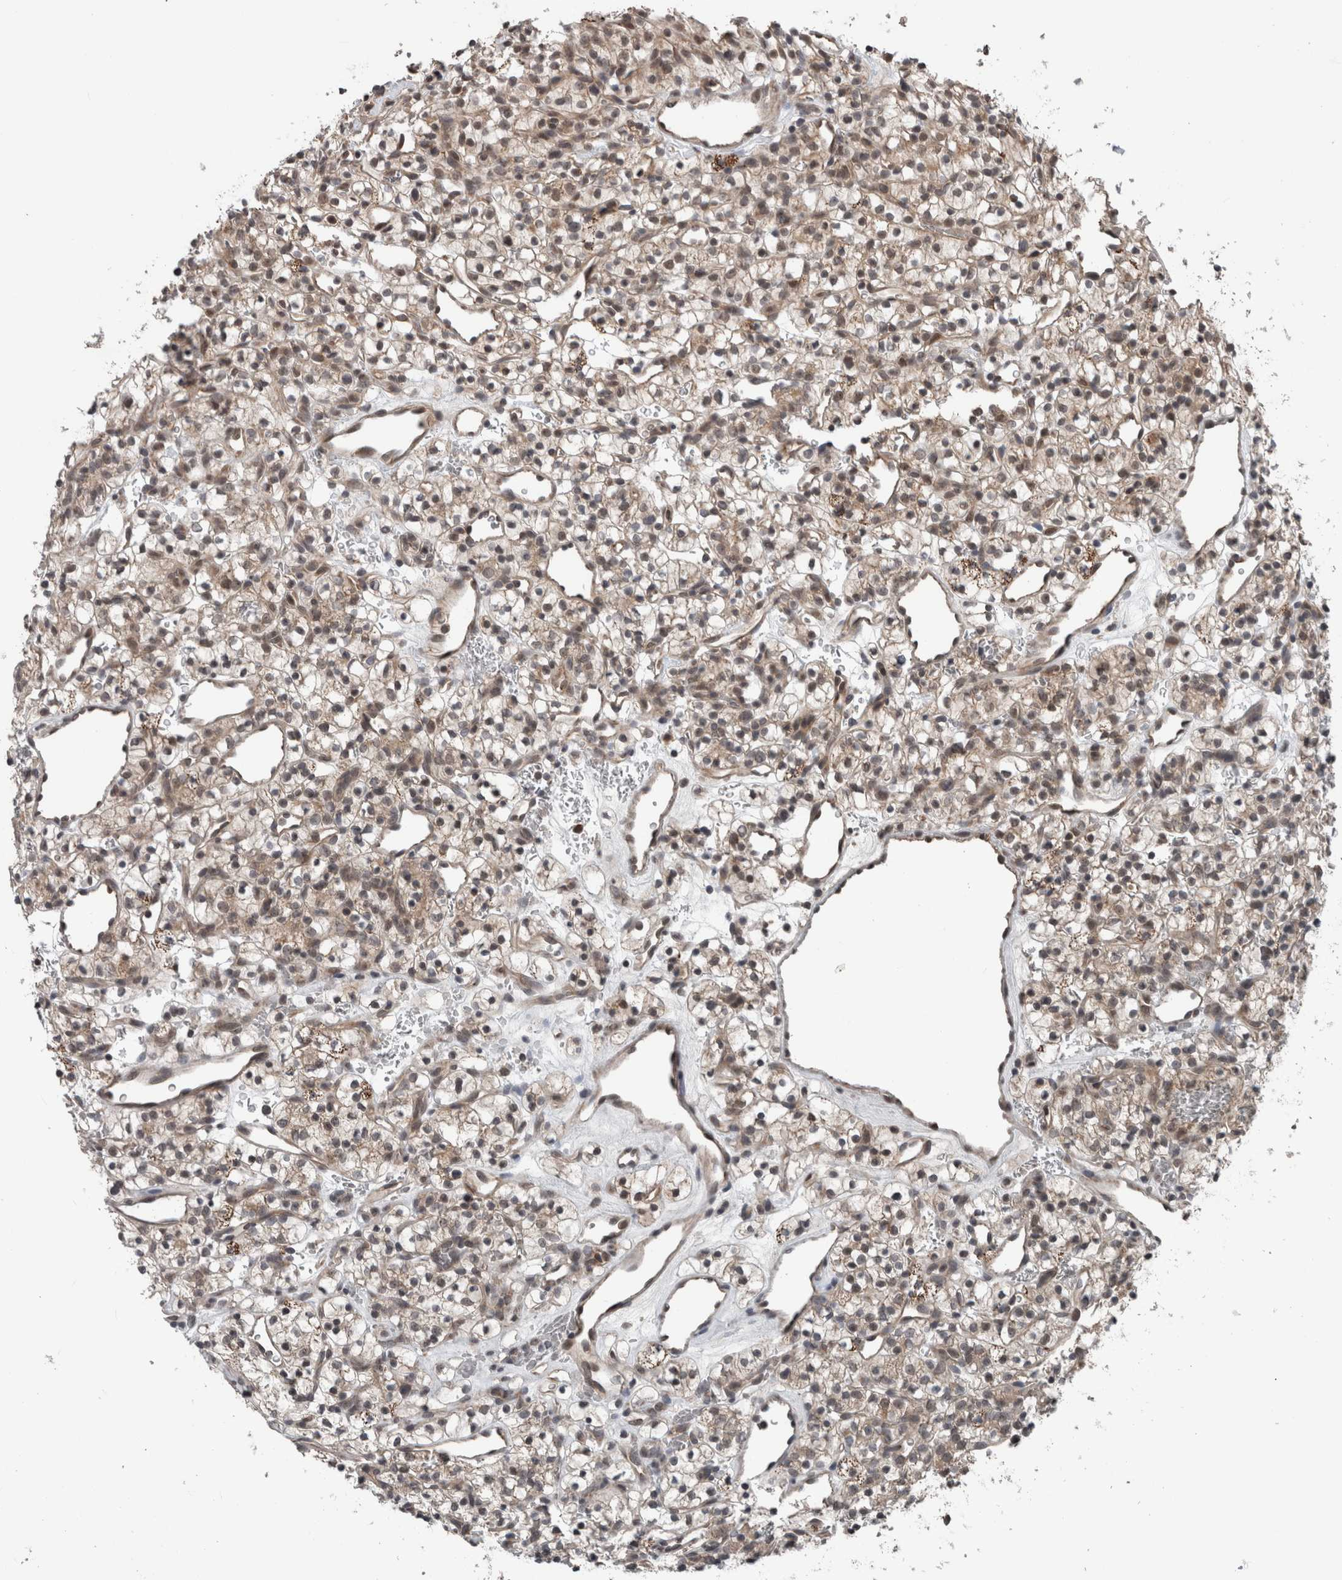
{"staining": {"intensity": "weak", "quantity": ">75%", "location": "cytoplasmic/membranous,nuclear"}, "tissue": "renal cancer", "cell_type": "Tumor cells", "image_type": "cancer", "snomed": [{"axis": "morphology", "description": "Adenocarcinoma, NOS"}, {"axis": "topography", "description": "Kidney"}], "caption": "Human adenocarcinoma (renal) stained with a brown dye displays weak cytoplasmic/membranous and nuclear positive staining in about >75% of tumor cells.", "gene": "ENY2", "patient": {"sex": "female", "age": 57}}